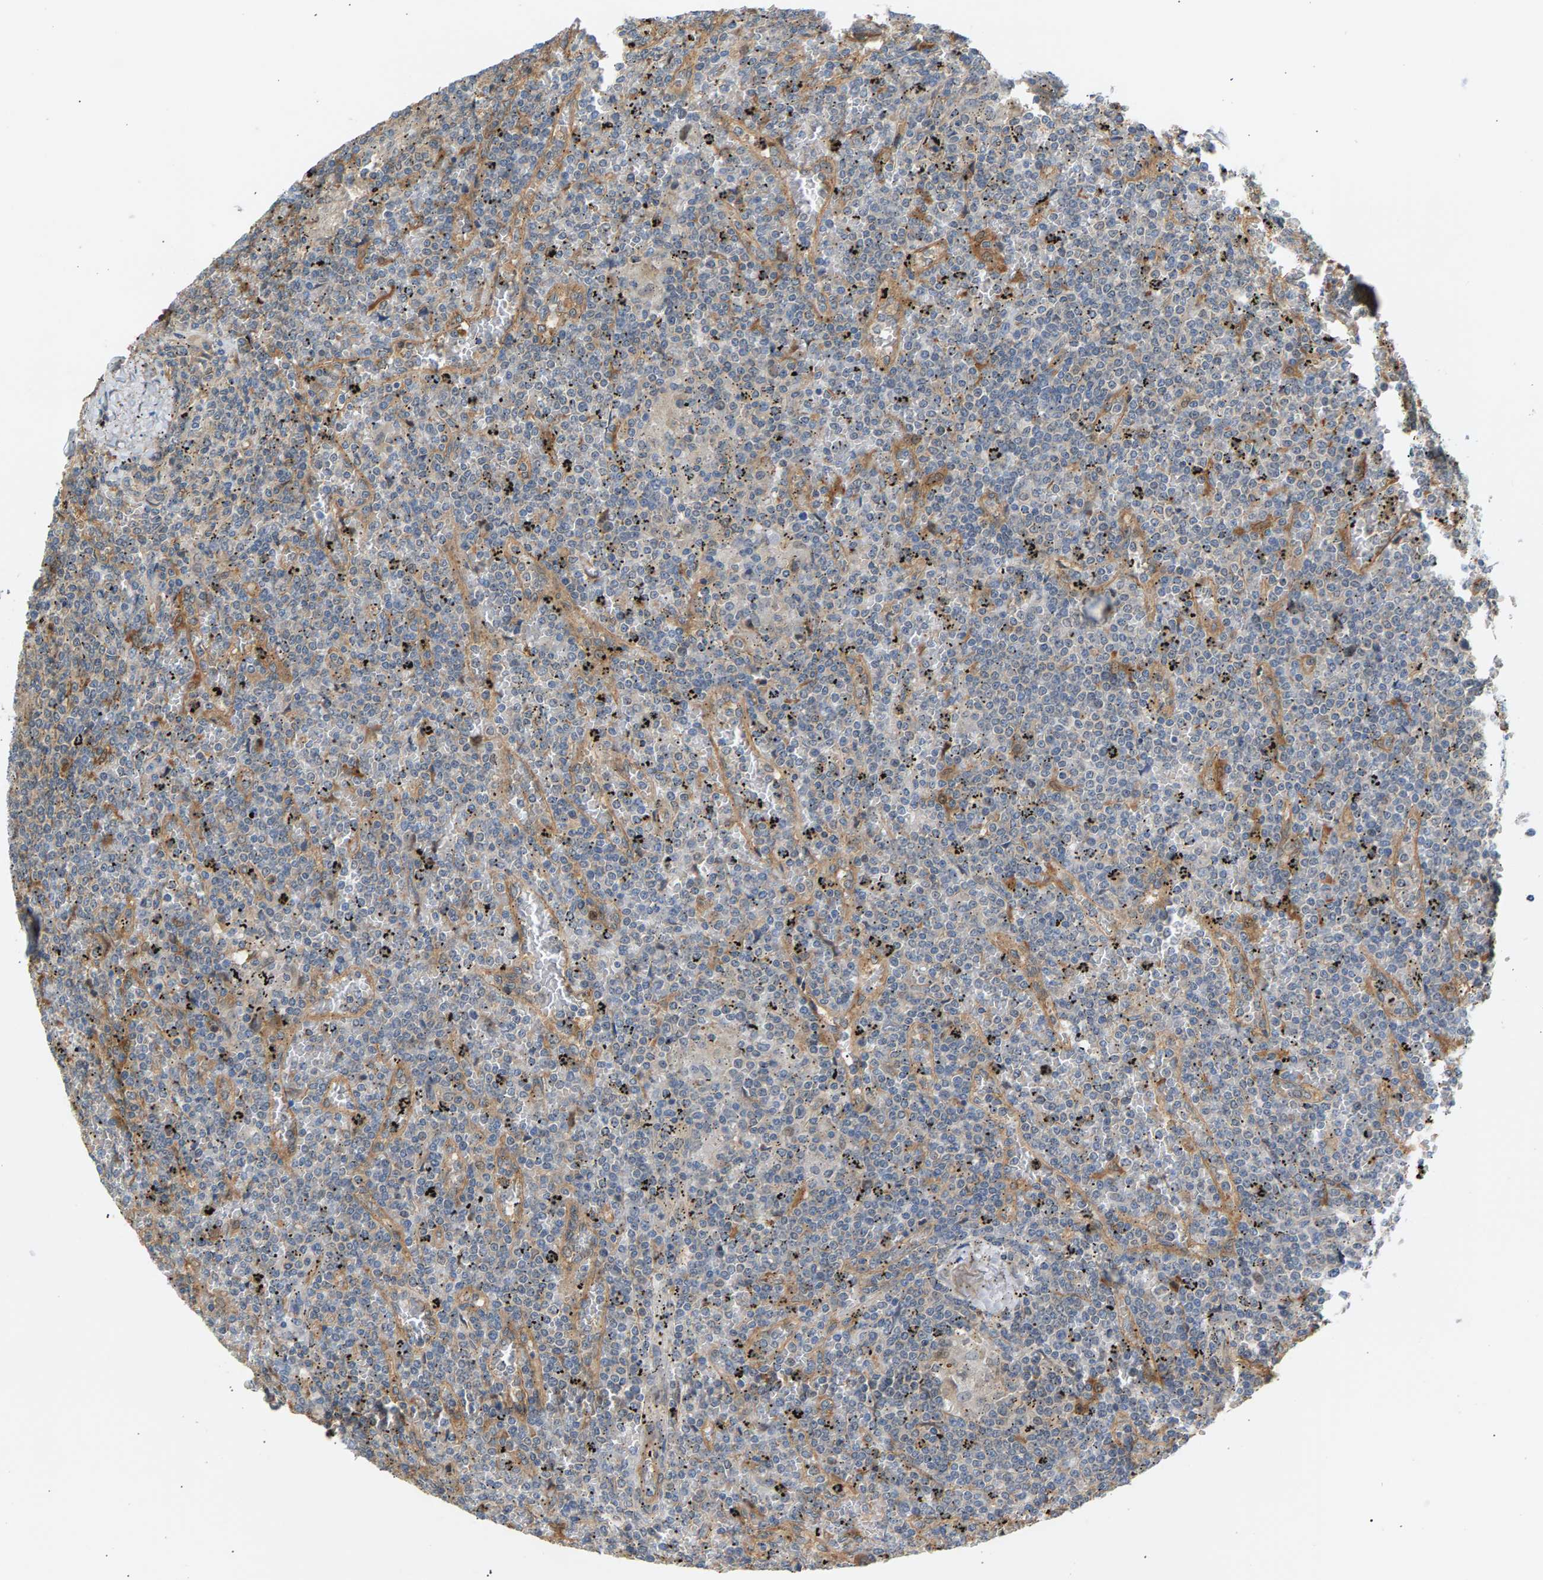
{"staining": {"intensity": "weak", "quantity": "<25%", "location": "cytoplasmic/membranous"}, "tissue": "lymphoma", "cell_type": "Tumor cells", "image_type": "cancer", "snomed": [{"axis": "morphology", "description": "Malignant lymphoma, non-Hodgkin's type, Low grade"}, {"axis": "topography", "description": "Spleen"}], "caption": "Tumor cells show no significant expression in lymphoma. Nuclei are stained in blue.", "gene": "KRTAP27-1", "patient": {"sex": "female", "age": 19}}